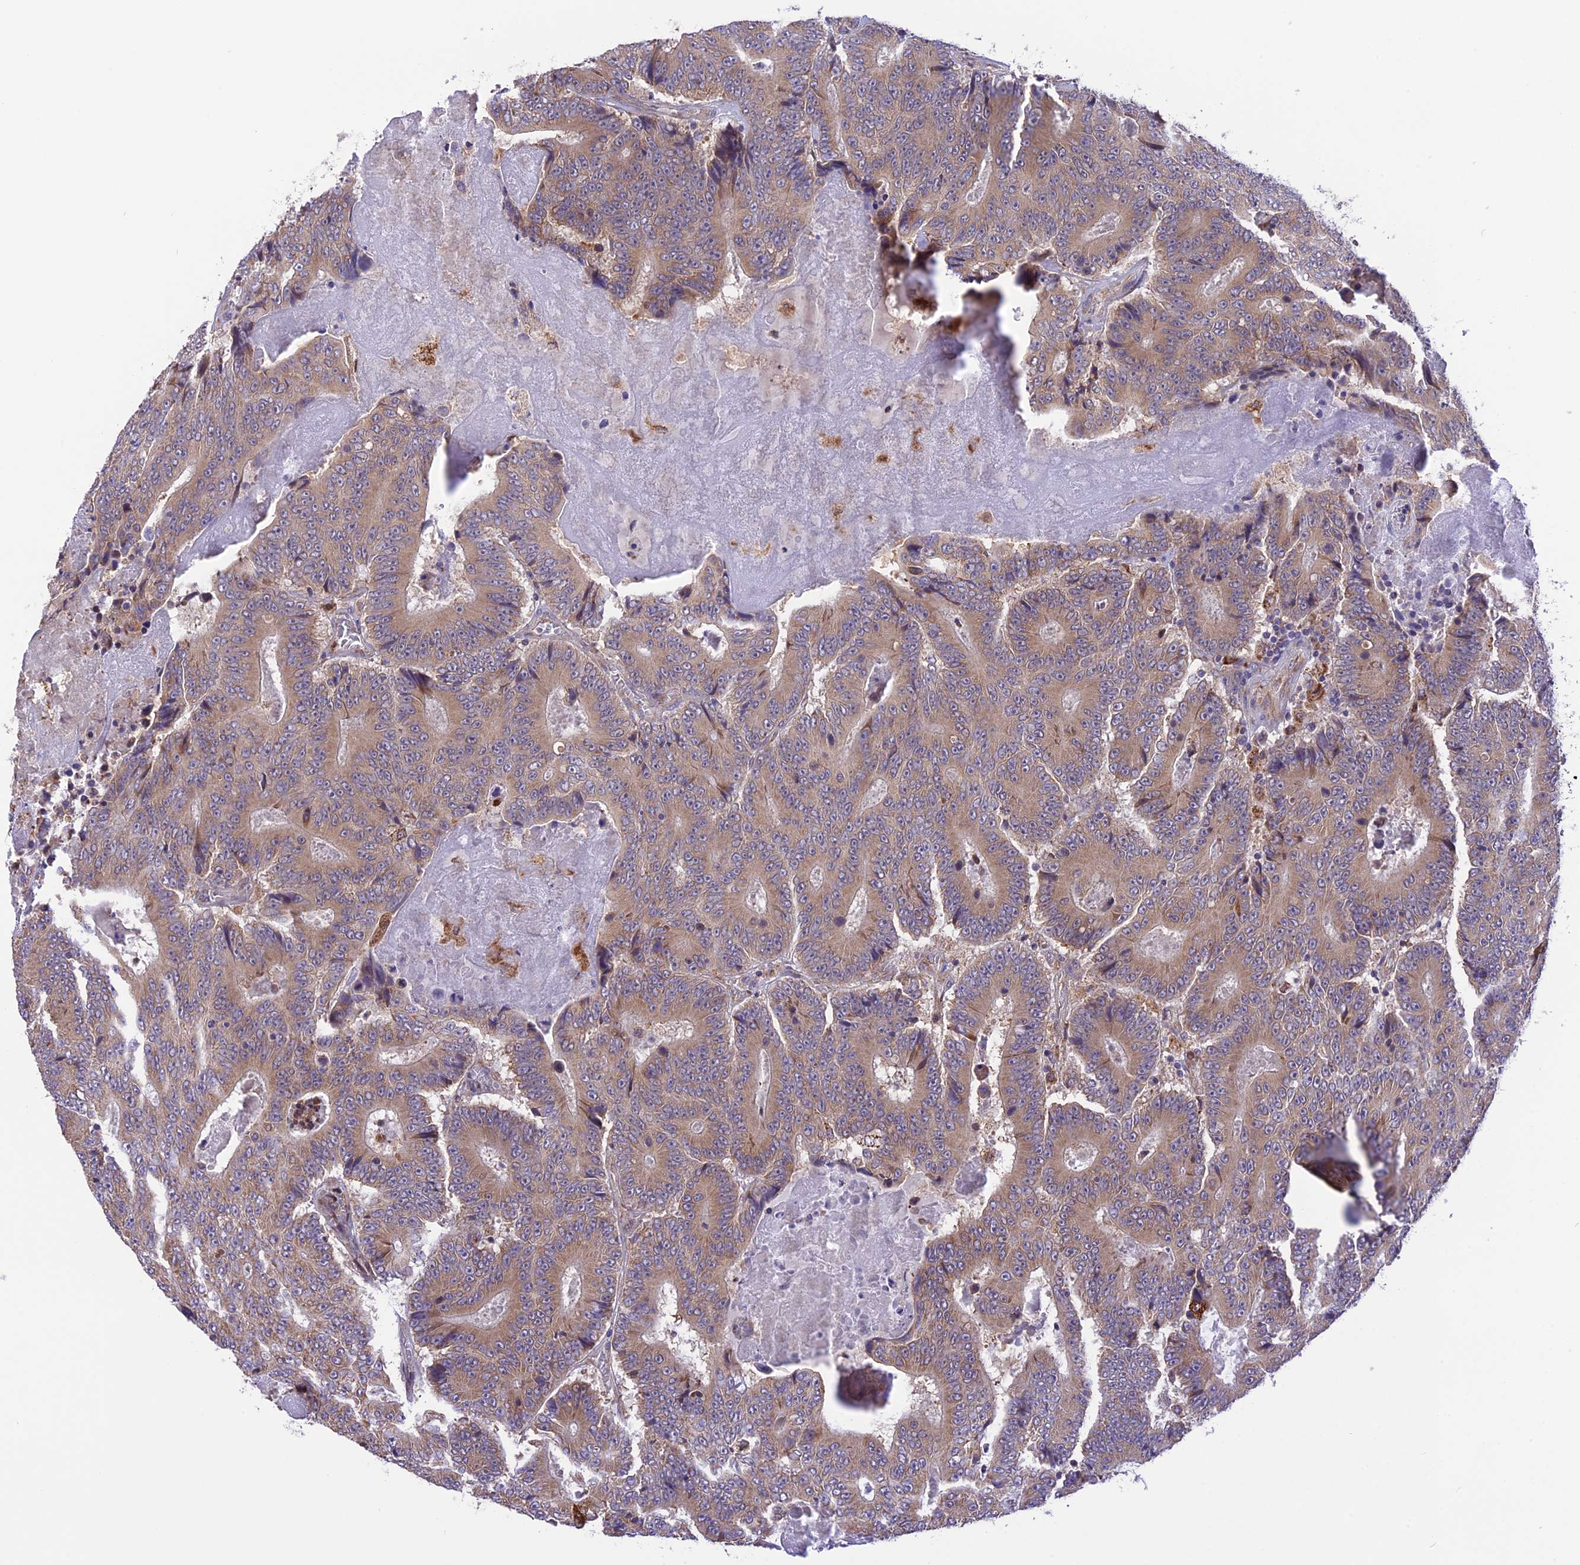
{"staining": {"intensity": "weak", "quantity": ">75%", "location": "cytoplasmic/membranous"}, "tissue": "colorectal cancer", "cell_type": "Tumor cells", "image_type": "cancer", "snomed": [{"axis": "morphology", "description": "Adenocarcinoma, NOS"}, {"axis": "topography", "description": "Colon"}], "caption": "This image exhibits immunohistochemistry staining of human colorectal adenocarcinoma, with low weak cytoplasmic/membranous expression in approximately >75% of tumor cells.", "gene": "ARMCX6", "patient": {"sex": "male", "age": 83}}